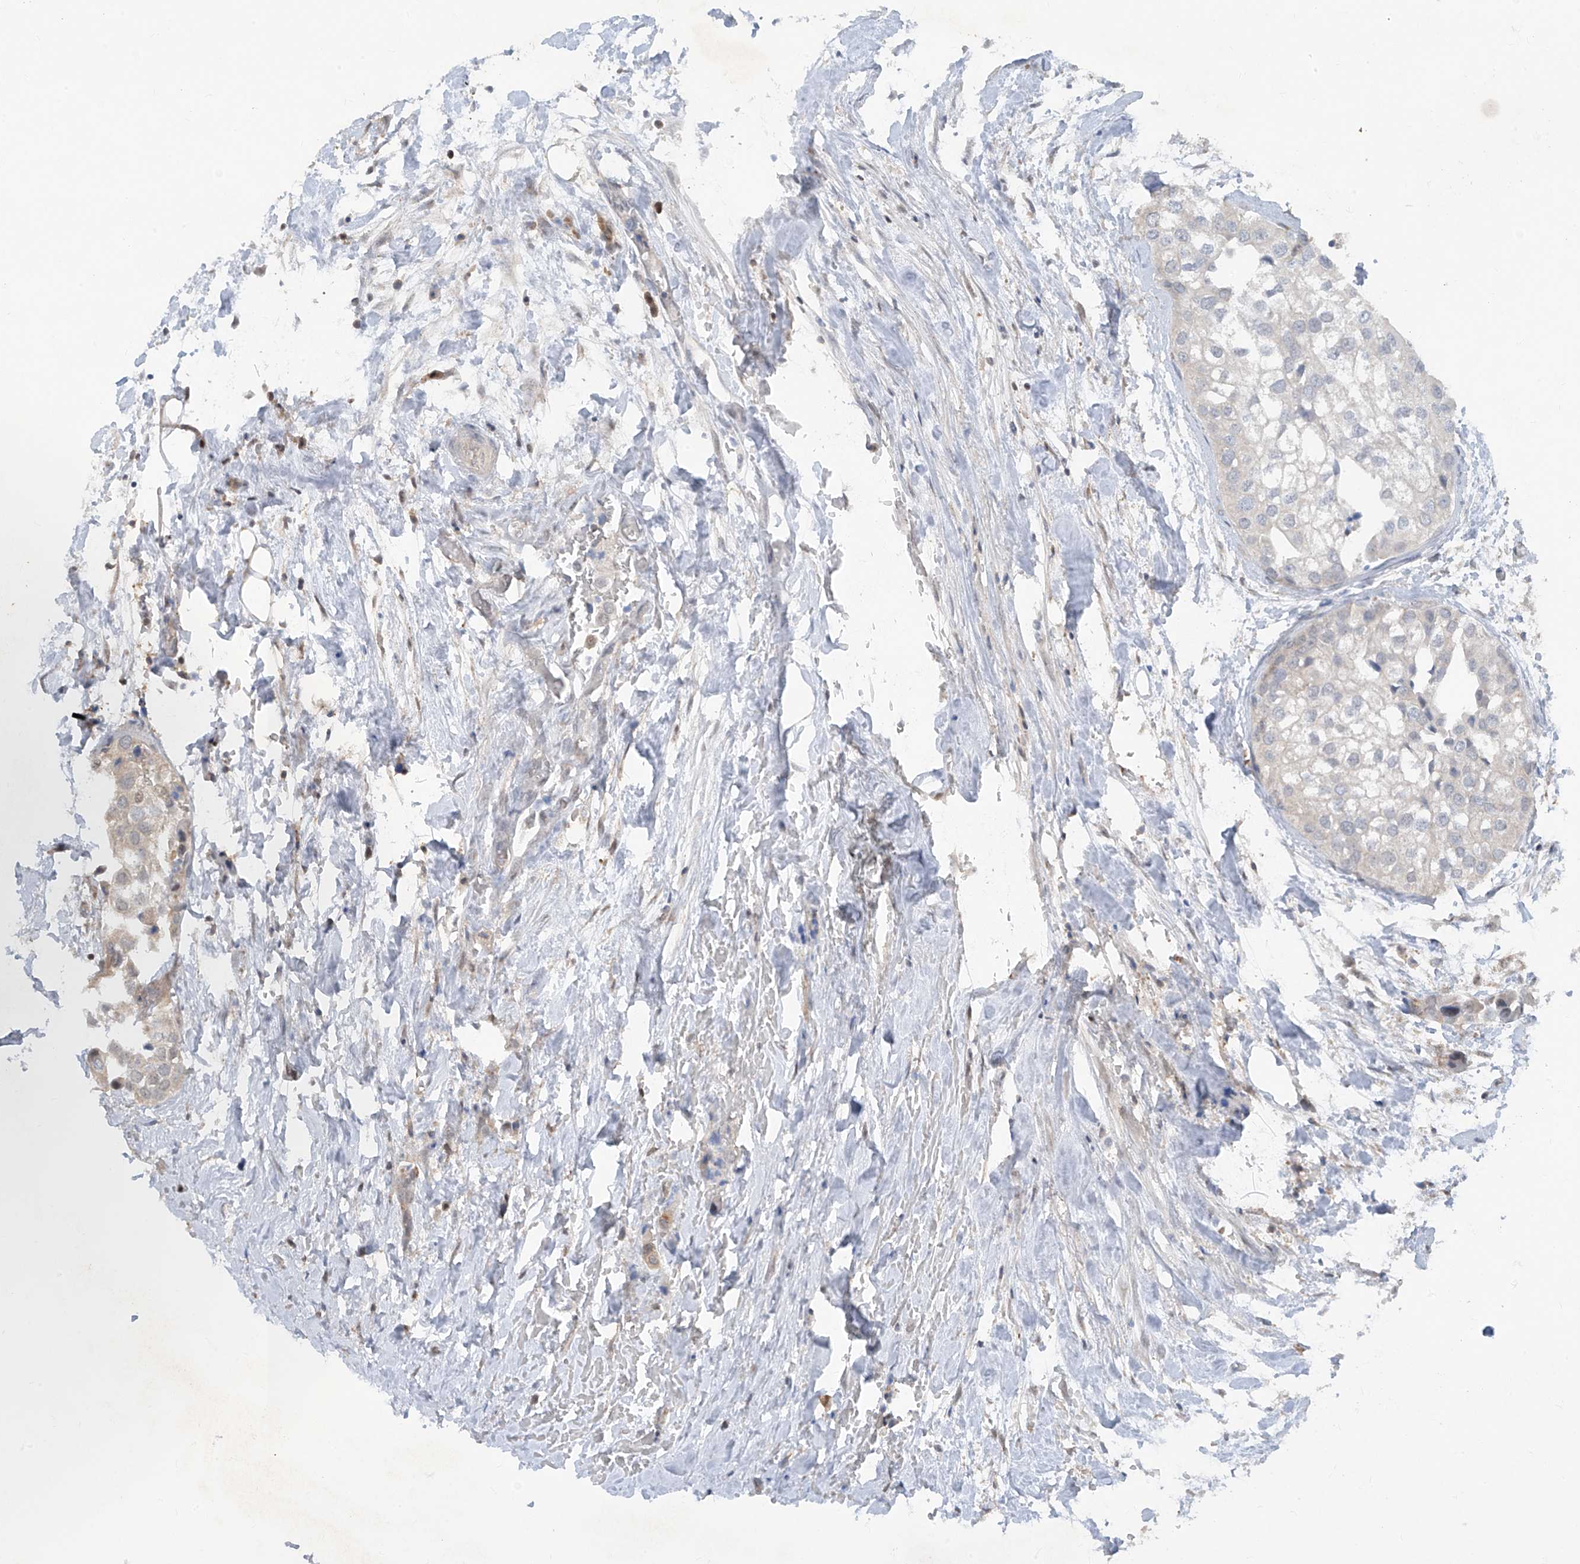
{"staining": {"intensity": "negative", "quantity": "none", "location": "none"}, "tissue": "urothelial cancer", "cell_type": "Tumor cells", "image_type": "cancer", "snomed": [{"axis": "morphology", "description": "Urothelial carcinoma, High grade"}, {"axis": "topography", "description": "Urinary bladder"}], "caption": "This is a micrograph of IHC staining of urothelial cancer, which shows no positivity in tumor cells.", "gene": "ZNF358", "patient": {"sex": "male", "age": 64}}